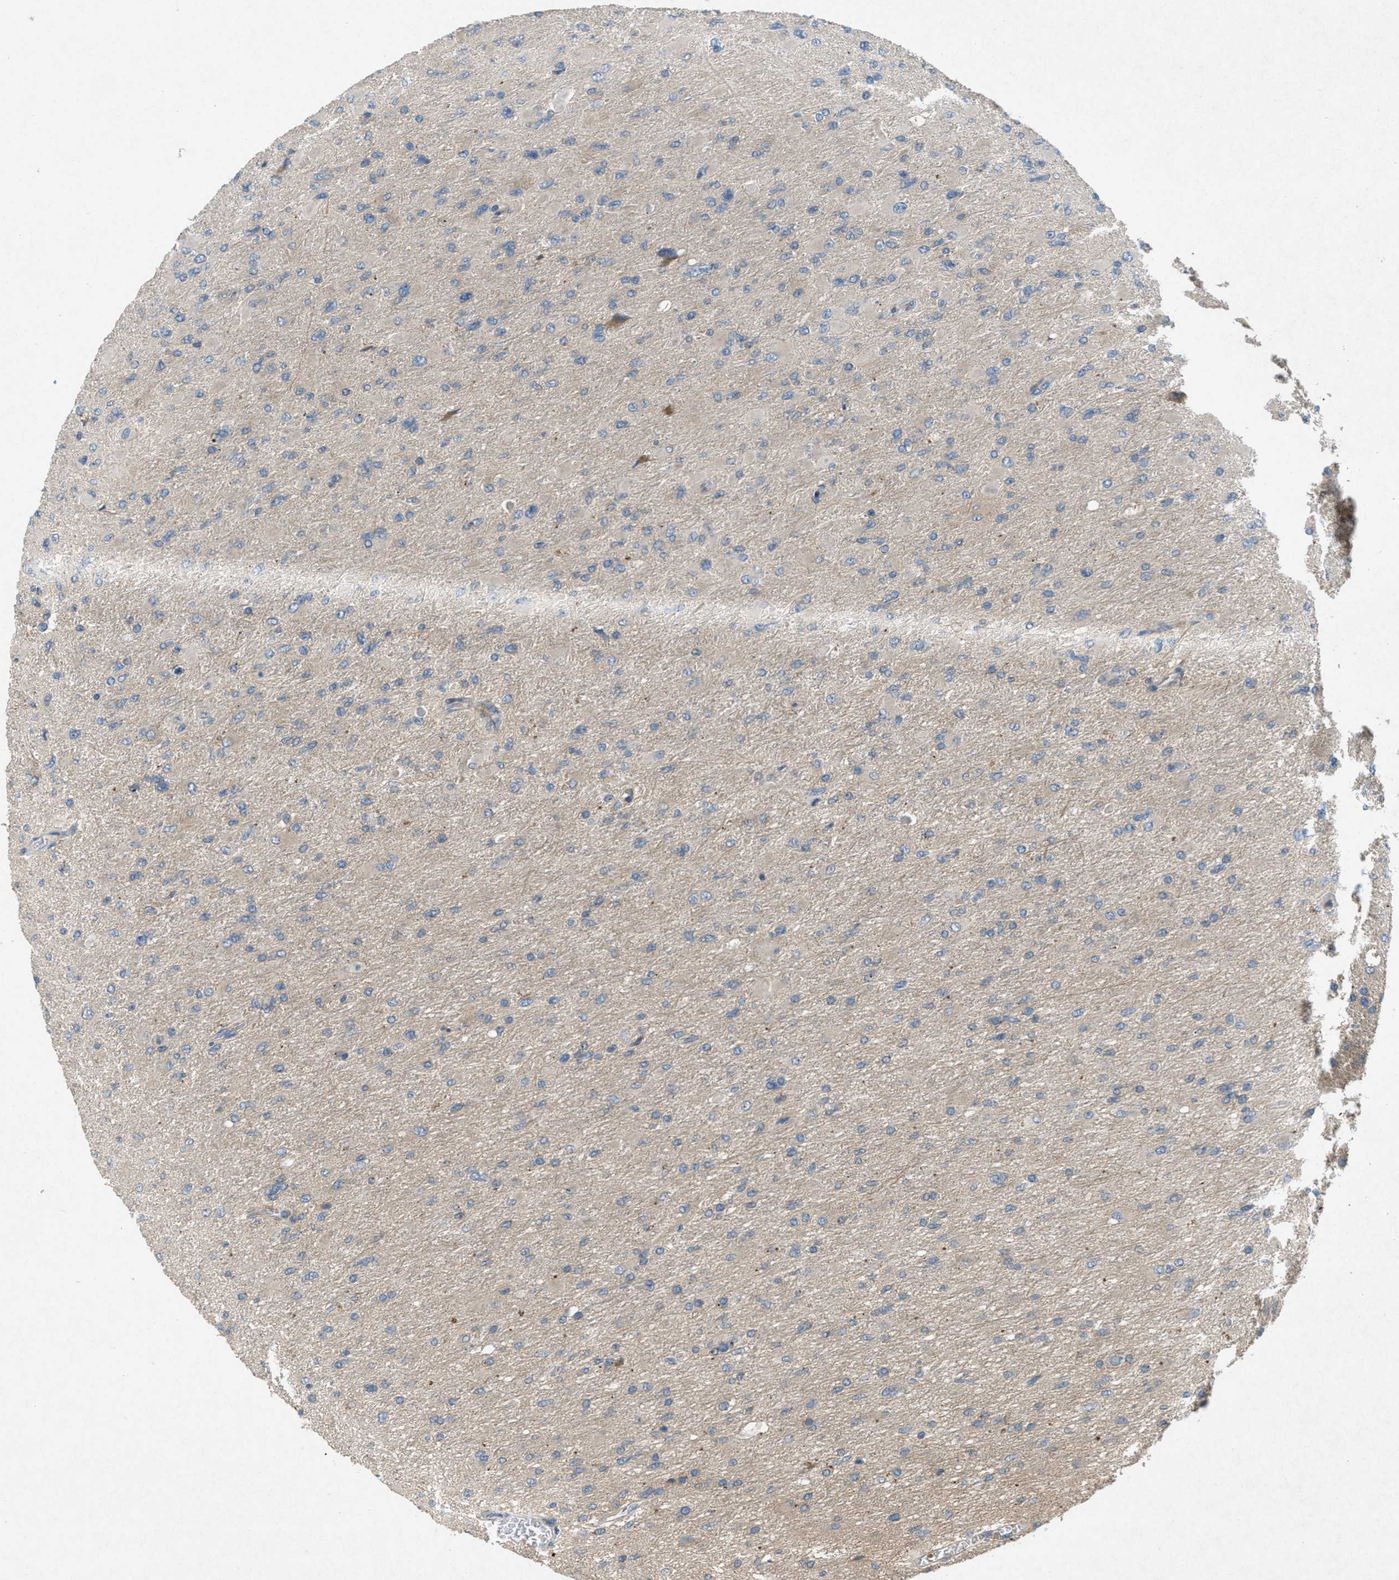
{"staining": {"intensity": "negative", "quantity": "none", "location": "none"}, "tissue": "glioma", "cell_type": "Tumor cells", "image_type": "cancer", "snomed": [{"axis": "morphology", "description": "Glioma, malignant, High grade"}, {"axis": "topography", "description": "Cerebral cortex"}], "caption": "The IHC photomicrograph has no significant positivity in tumor cells of glioma tissue.", "gene": "ADCY6", "patient": {"sex": "female", "age": 36}}